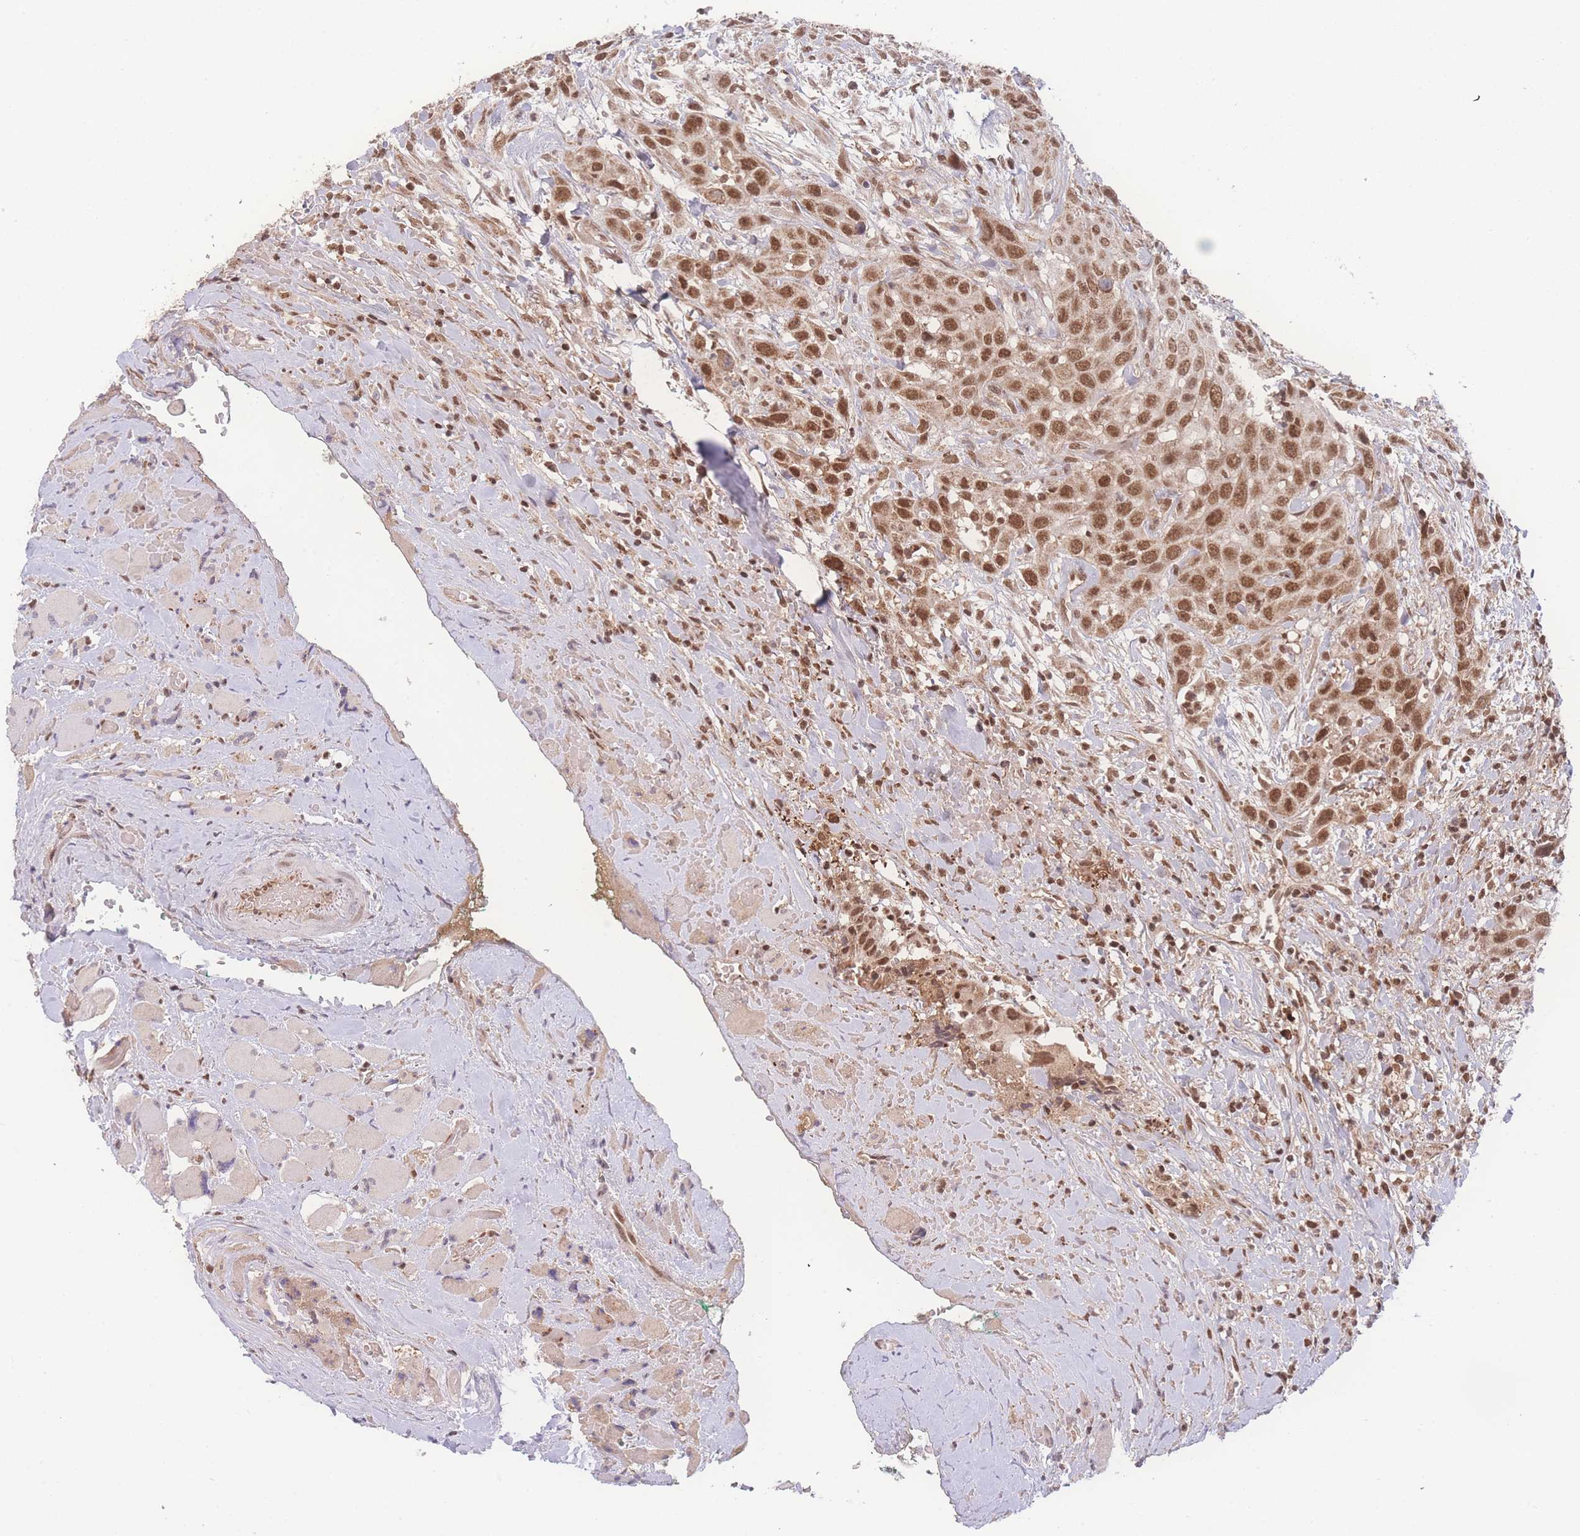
{"staining": {"intensity": "moderate", "quantity": ">75%", "location": "nuclear"}, "tissue": "head and neck cancer", "cell_type": "Tumor cells", "image_type": "cancer", "snomed": [{"axis": "morphology", "description": "Squamous cell carcinoma, NOS"}, {"axis": "topography", "description": "Head-Neck"}], "caption": "Protein expression analysis of human squamous cell carcinoma (head and neck) reveals moderate nuclear expression in approximately >75% of tumor cells.", "gene": "RAVER1", "patient": {"sex": "male", "age": 81}}